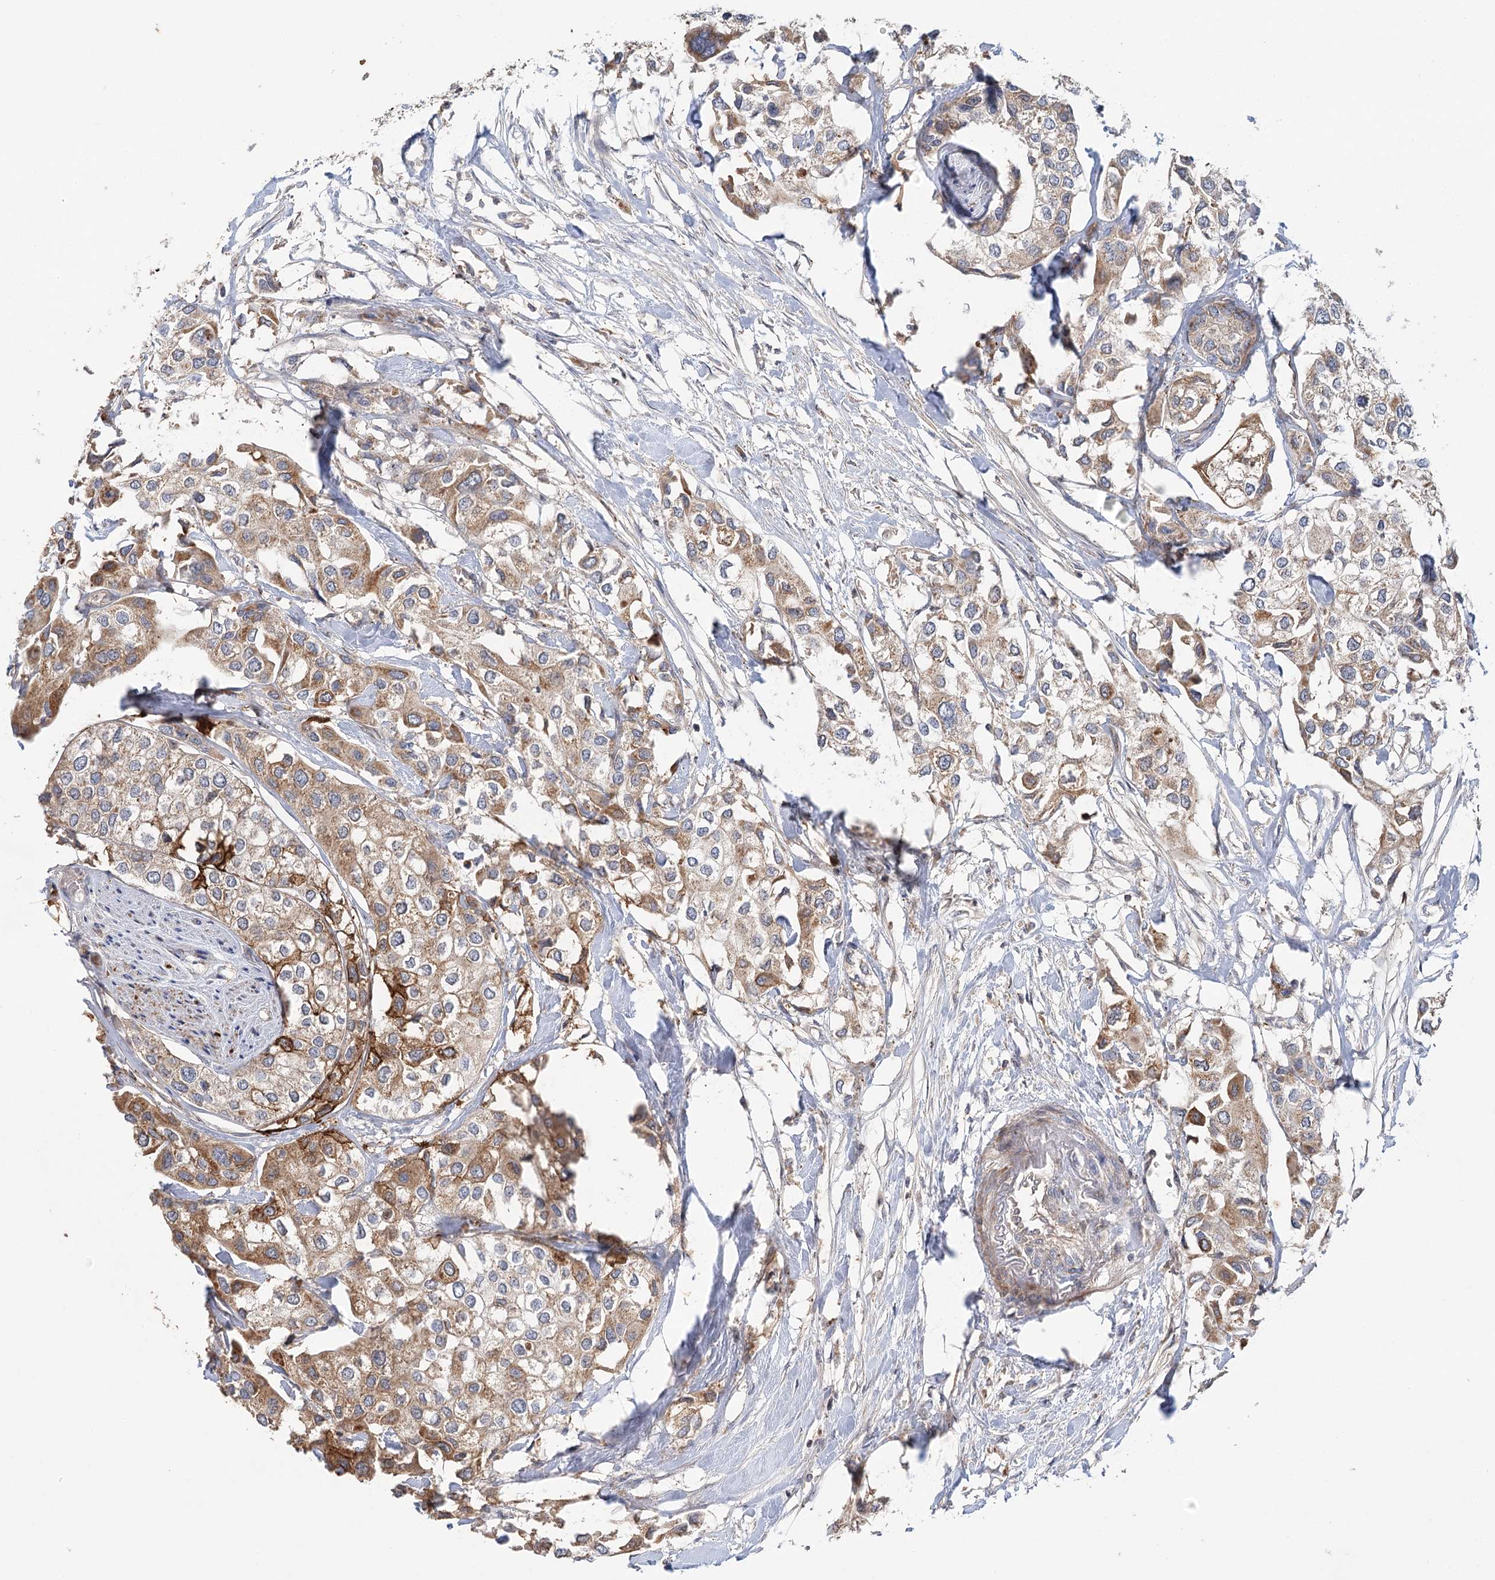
{"staining": {"intensity": "moderate", "quantity": ">75%", "location": "cytoplasmic/membranous"}, "tissue": "urothelial cancer", "cell_type": "Tumor cells", "image_type": "cancer", "snomed": [{"axis": "morphology", "description": "Urothelial carcinoma, High grade"}, {"axis": "topography", "description": "Urinary bladder"}], "caption": "High-grade urothelial carcinoma stained with DAB (3,3'-diaminobenzidine) immunohistochemistry demonstrates medium levels of moderate cytoplasmic/membranous expression in approximately >75% of tumor cells.", "gene": "RAPGEF6", "patient": {"sex": "male", "age": 64}}